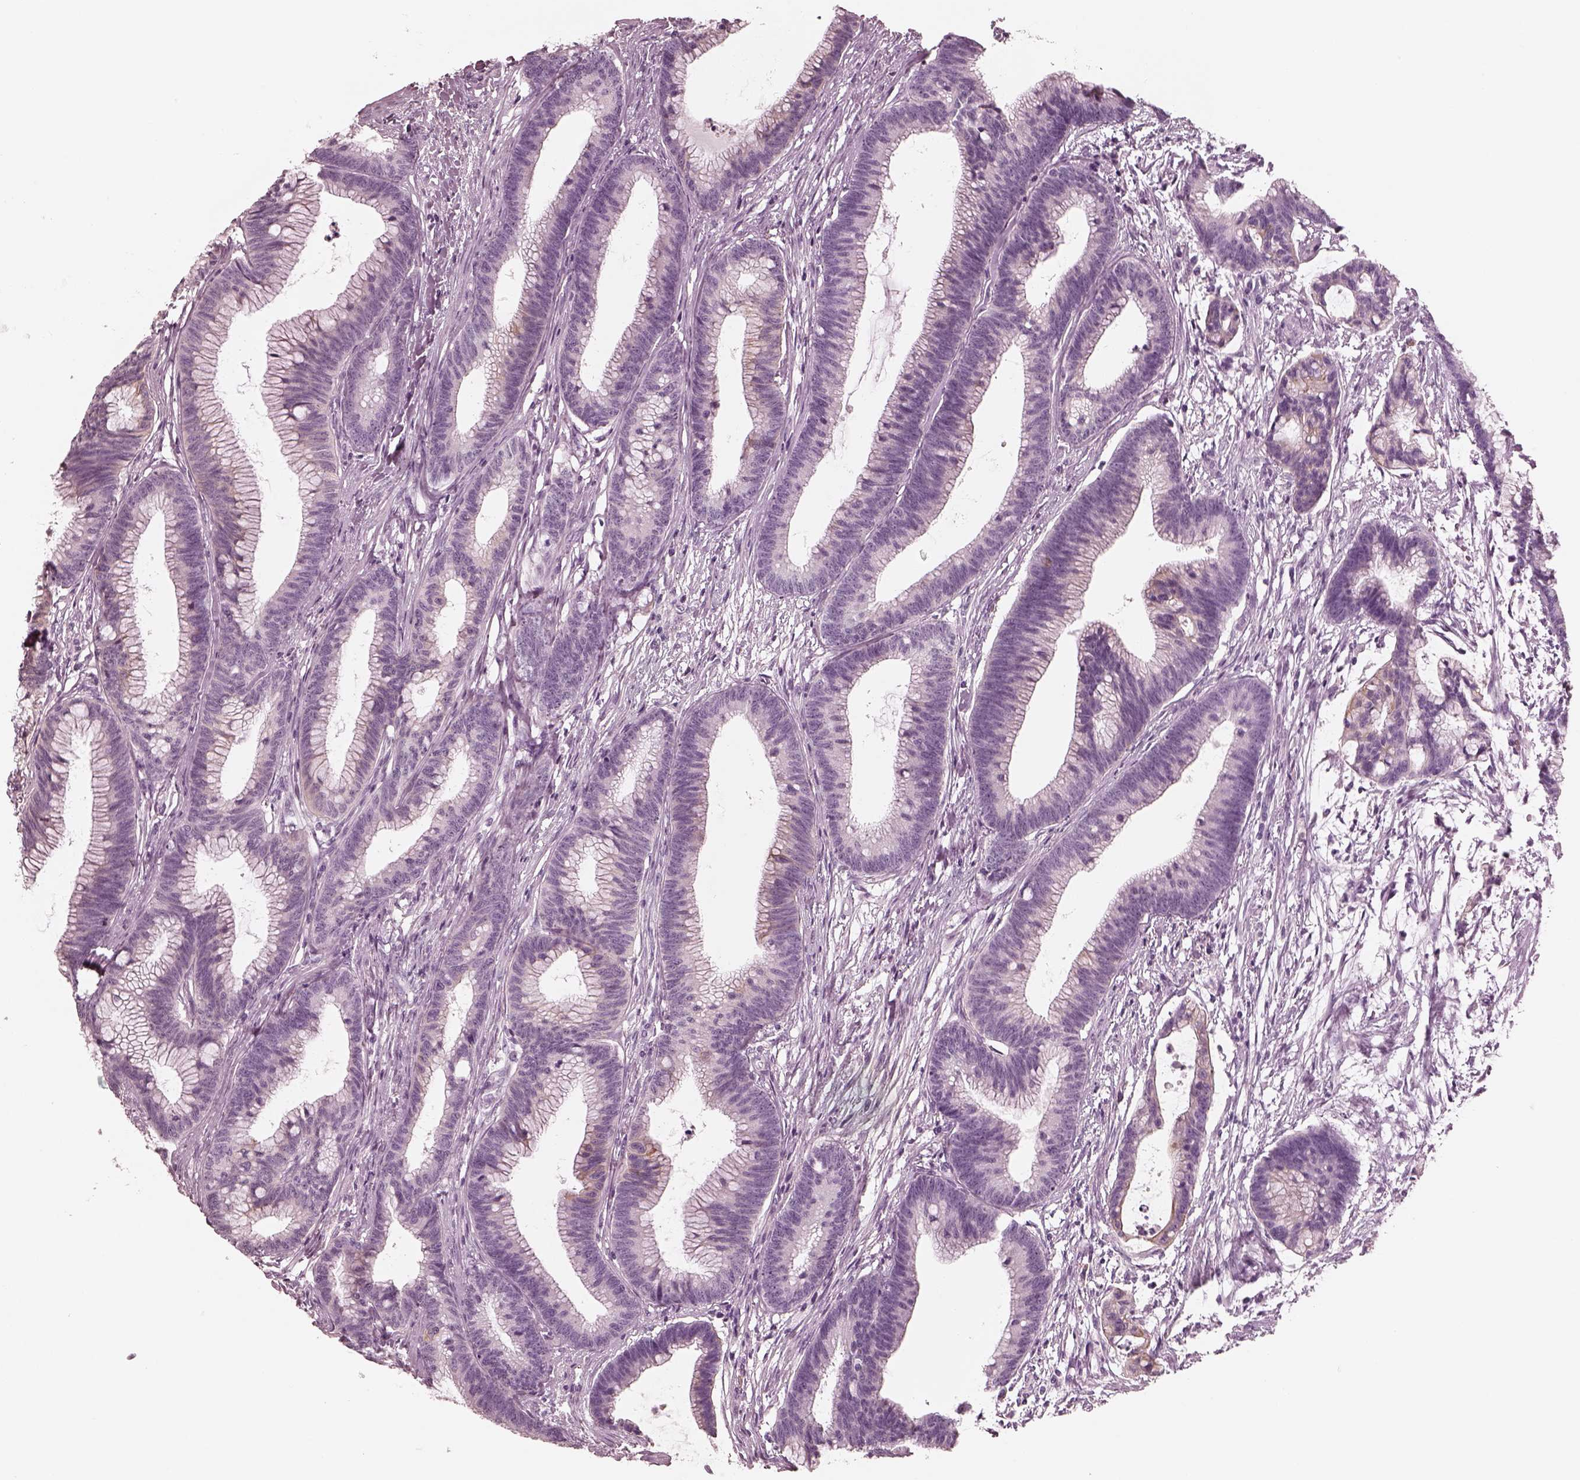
{"staining": {"intensity": "negative", "quantity": "none", "location": "none"}, "tissue": "colorectal cancer", "cell_type": "Tumor cells", "image_type": "cancer", "snomed": [{"axis": "morphology", "description": "Adenocarcinoma, NOS"}, {"axis": "topography", "description": "Colon"}], "caption": "Photomicrograph shows no significant protein expression in tumor cells of colorectal cancer (adenocarcinoma). The staining was performed using DAB to visualize the protein expression in brown, while the nuclei were stained in blue with hematoxylin (Magnification: 20x).", "gene": "PON3", "patient": {"sex": "female", "age": 78}}